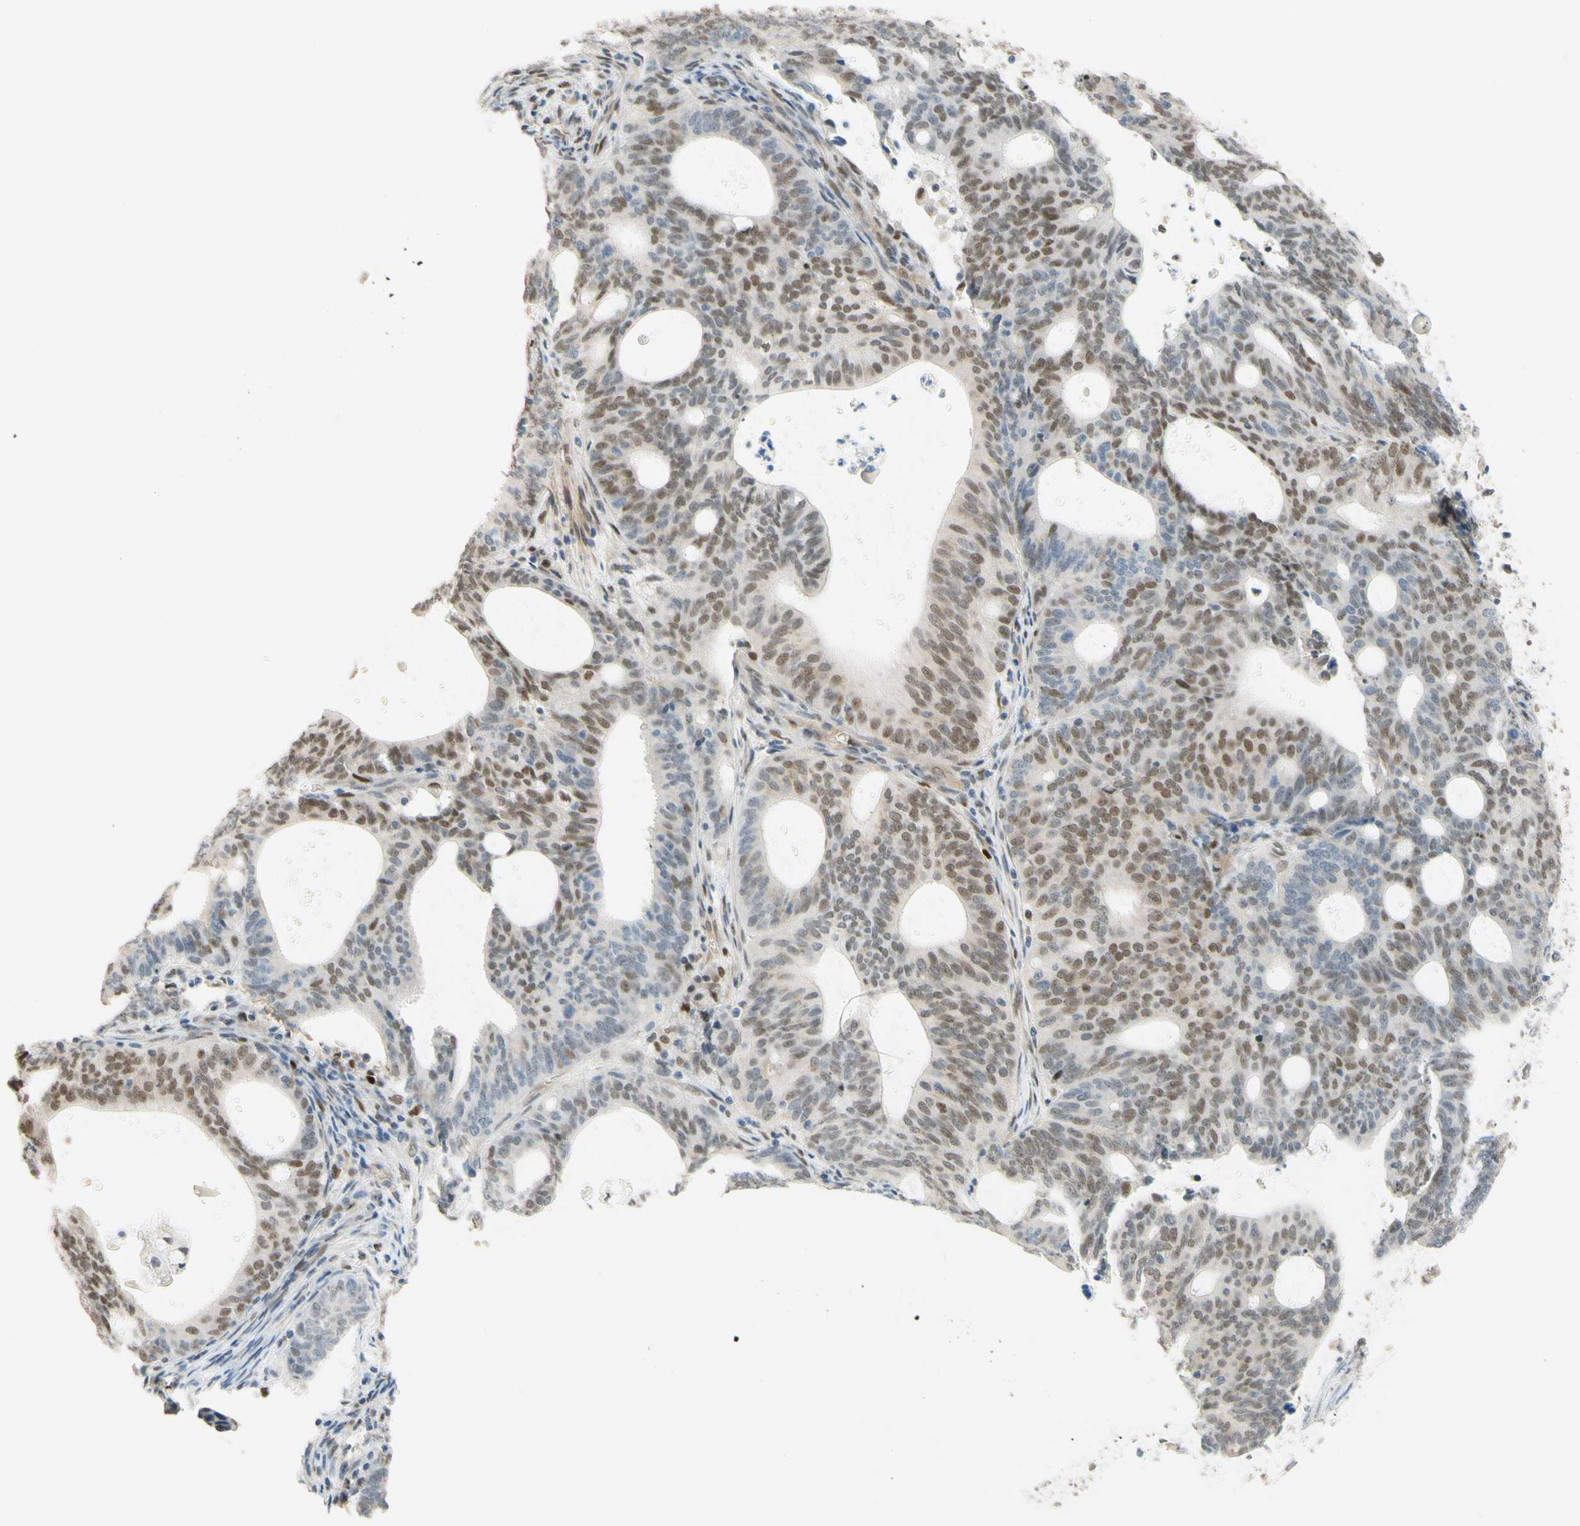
{"staining": {"intensity": "moderate", "quantity": "25%-75%", "location": "nuclear"}, "tissue": "endometrial cancer", "cell_type": "Tumor cells", "image_type": "cancer", "snomed": [{"axis": "morphology", "description": "Adenocarcinoma, NOS"}, {"axis": "topography", "description": "Uterus"}], "caption": "DAB immunohistochemical staining of endometrial adenocarcinoma shows moderate nuclear protein positivity in about 25%-75% of tumor cells. (Brightfield microscopy of DAB IHC at high magnification).", "gene": "POLB", "patient": {"sex": "female", "age": 83}}